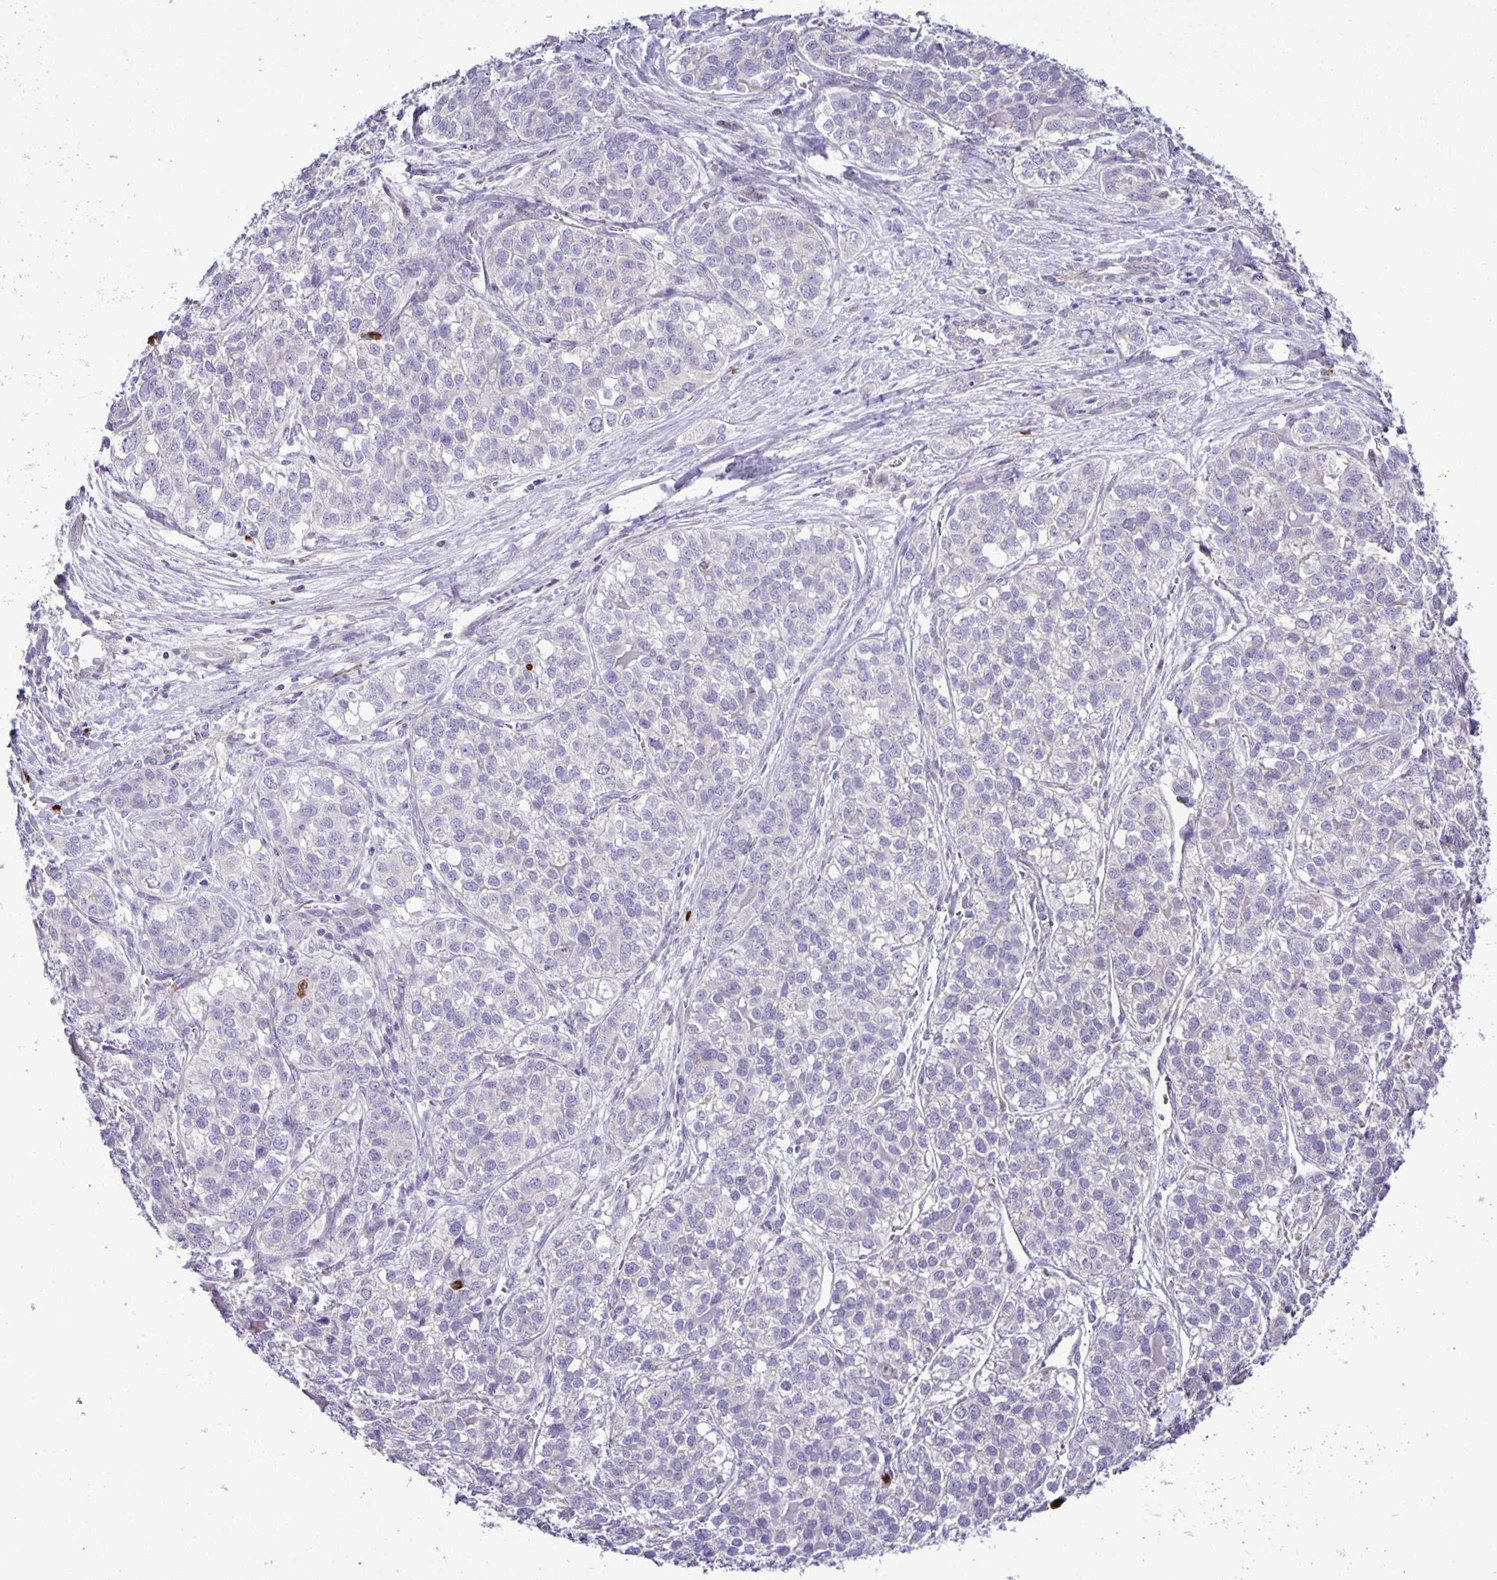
{"staining": {"intensity": "negative", "quantity": "none", "location": "none"}, "tissue": "liver cancer", "cell_type": "Tumor cells", "image_type": "cancer", "snomed": [{"axis": "morphology", "description": "Cholangiocarcinoma"}, {"axis": "topography", "description": "Liver"}], "caption": "Cholangiocarcinoma (liver) was stained to show a protein in brown. There is no significant staining in tumor cells.", "gene": "ADCK1", "patient": {"sex": "male", "age": 56}}